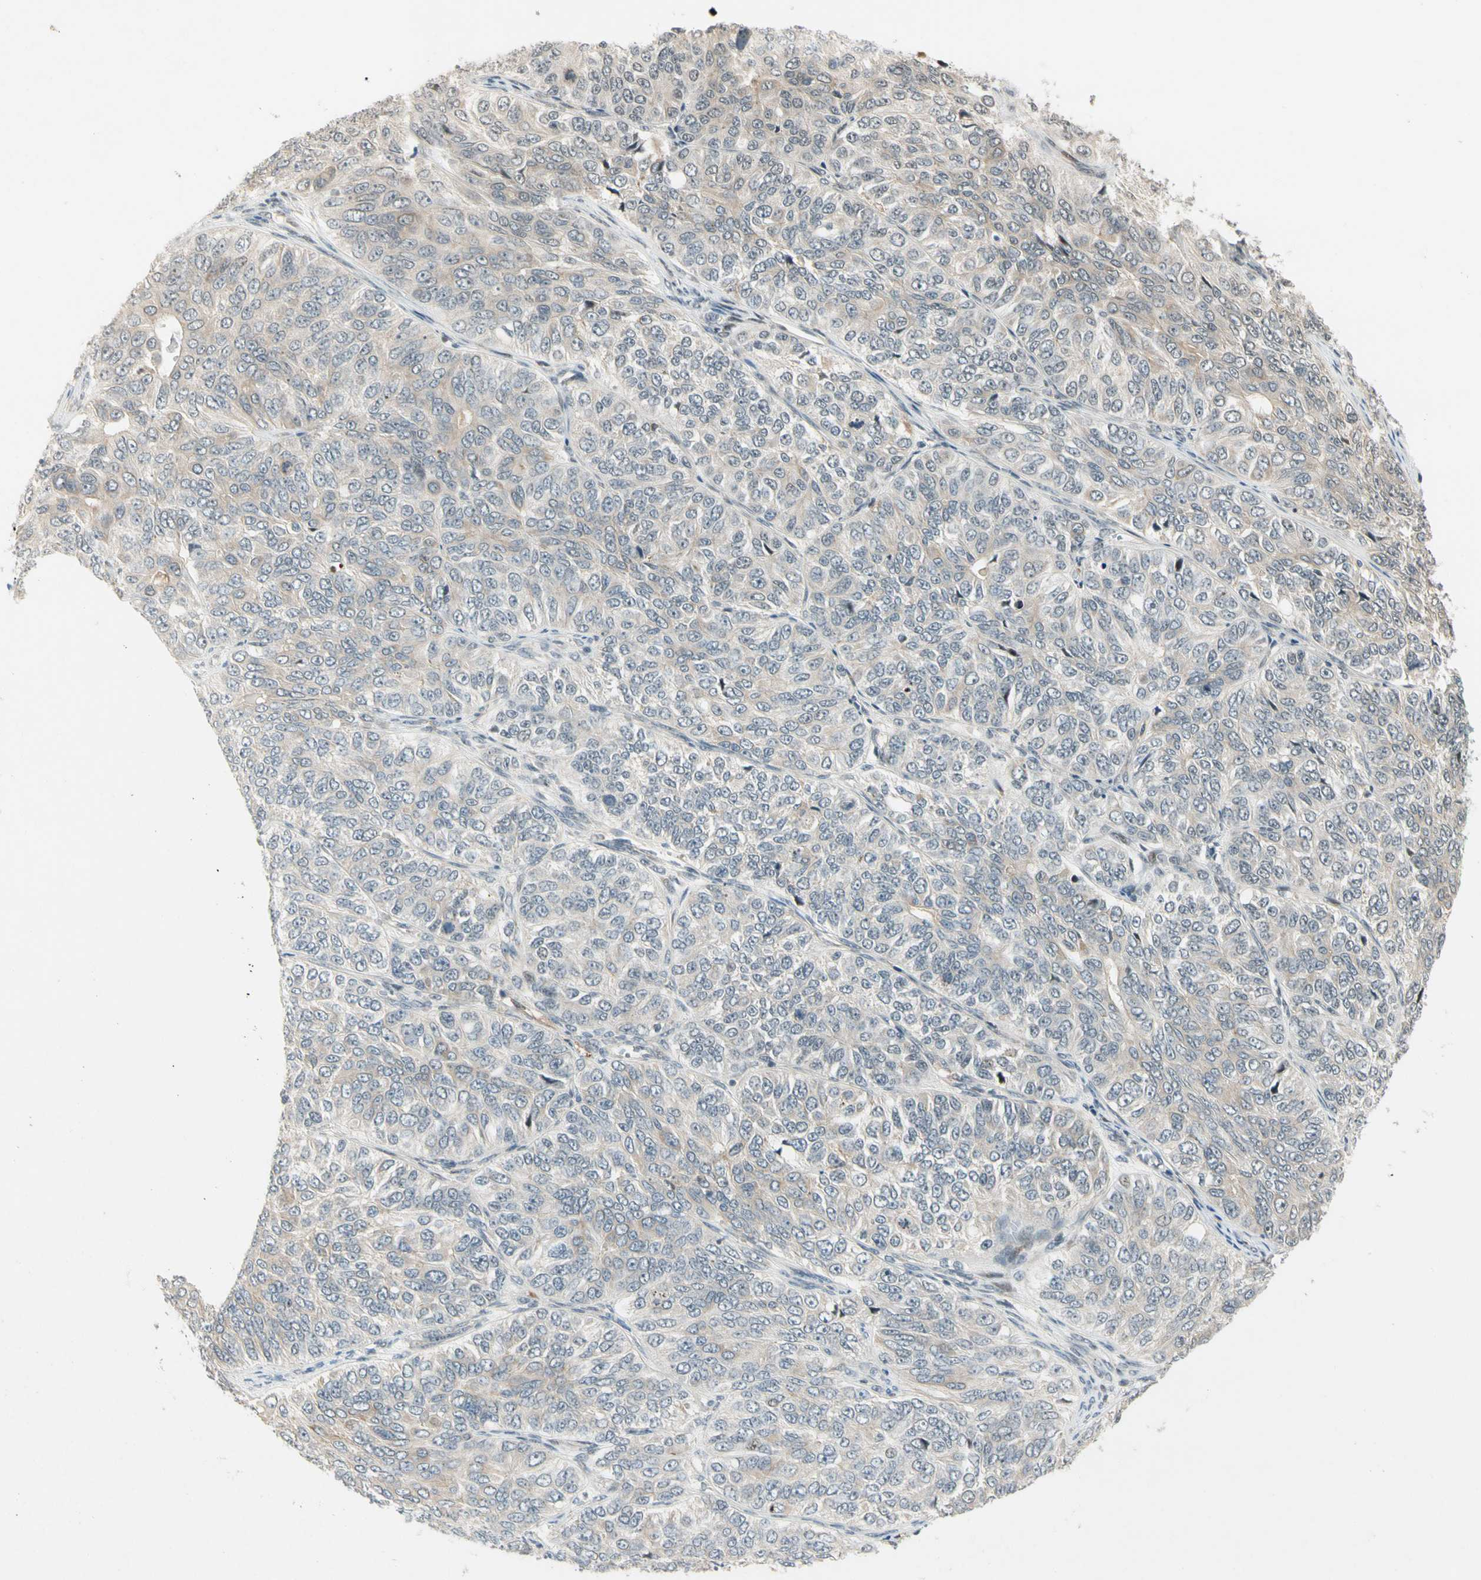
{"staining": {"intensity": "negative", "quantity": "none", "location": "none"}, "tissue": "ovarian cancer", "cell_type": "Tumor cells", "image_type": "cancer", "snomed": [{"axis": "morphology", "description": "Carcinoma, endometroid"}, {"axis": "topography", "description": "Ovary"}], "caption": "High magnification brightfield microscopy of endometroid carcinoma (ovarian) stained with DAB (3,3'-diaminobenzidine) (brown) and counterstained with hematoxylin (blue): tumor cells show no significant expression.", "gene": "FNDC3B", "patient": {"sex": "female", "age": 51}}